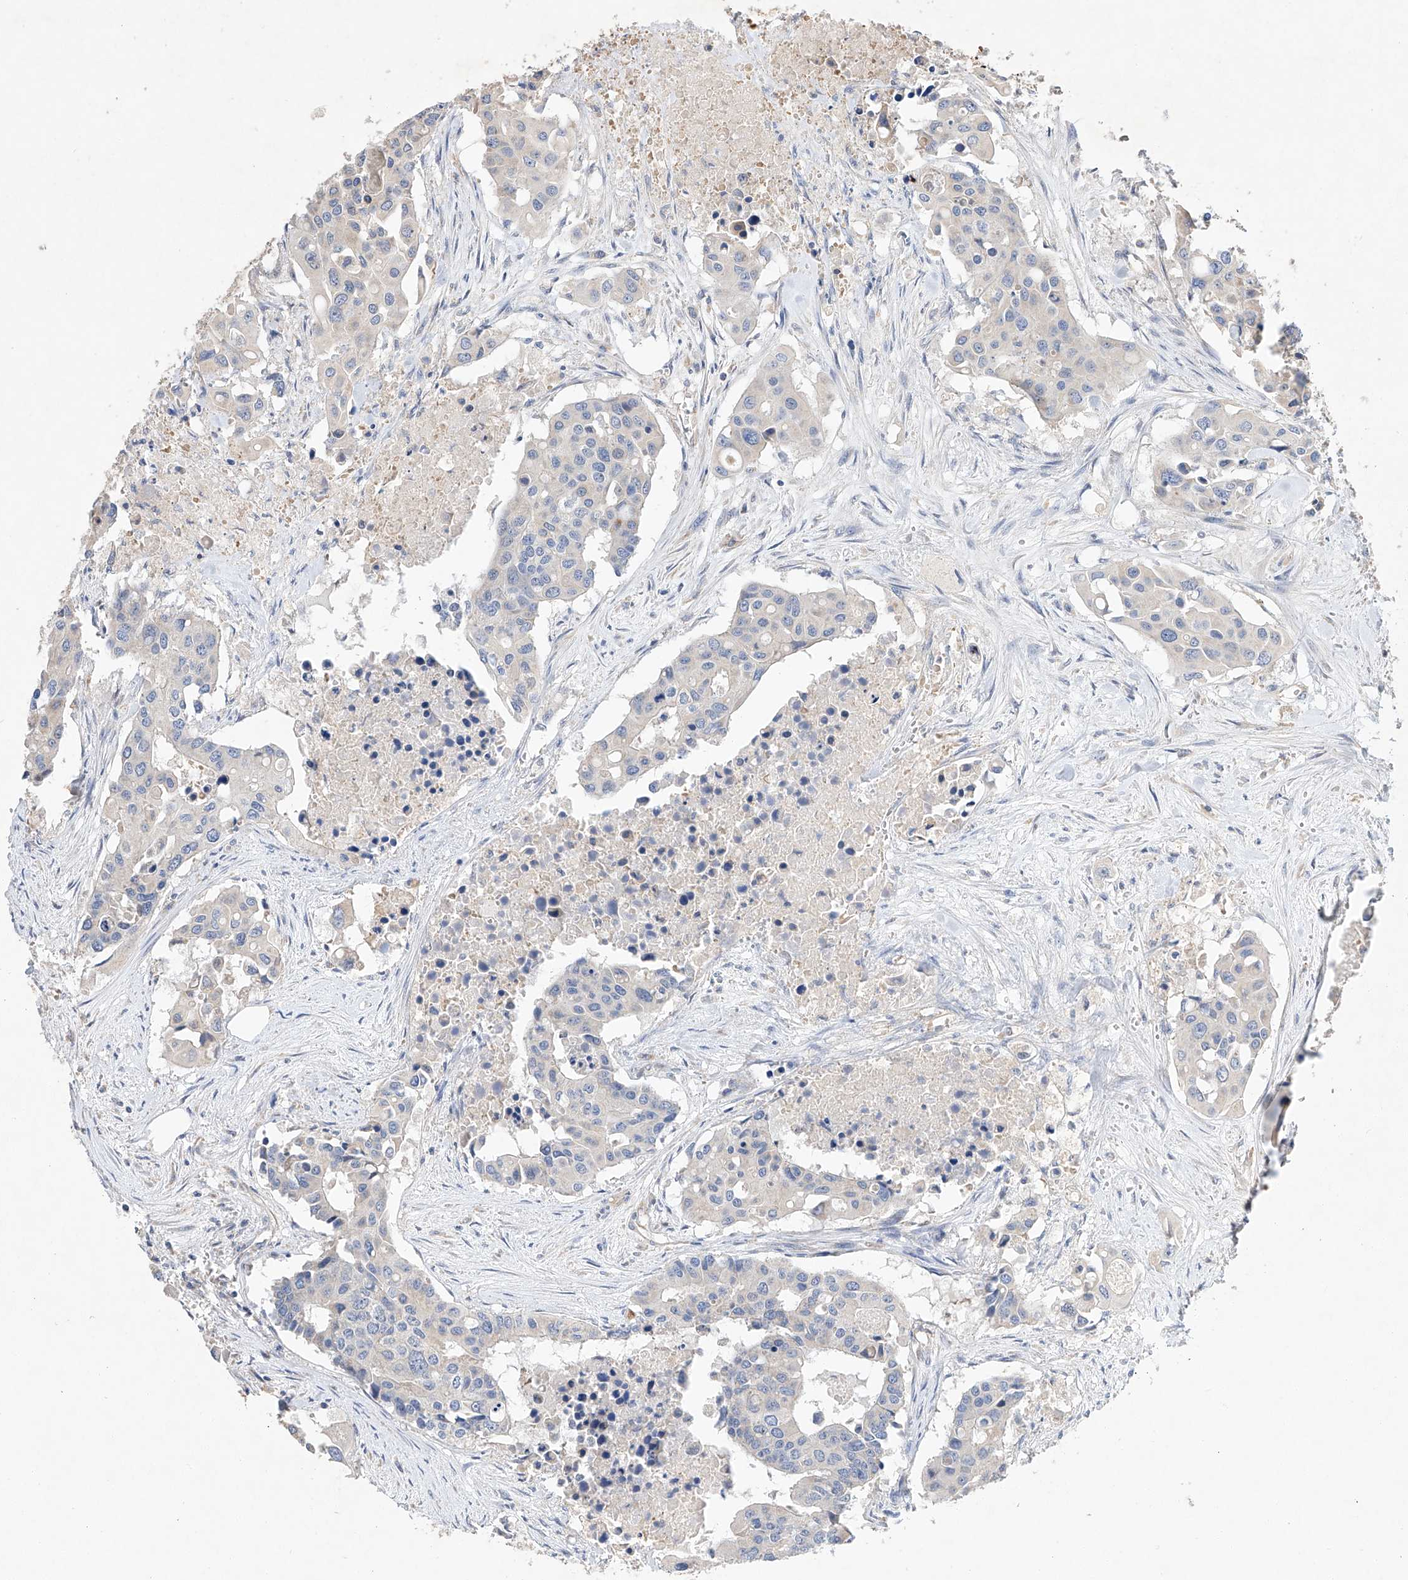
{"staining": {"intensity": "negative", "quantity": "none", "location": "none"}, "tissue": "colorectal cancer", "cell_type": "Tumor cells", "image_type": "cancer", "snomed": [{"axis": "morphology", "description": "Adenocarcinoma, NOS"}, {"axis": "topography", "description": "Colon"}], "caption": "Immunohistochemistry (IHC) of human colorectal cancer demonstrates no staining in tumor cells. Nuclei are stained in blue.", "gene": "AMD1", "patient": {"sex": "male", "age": 77}}